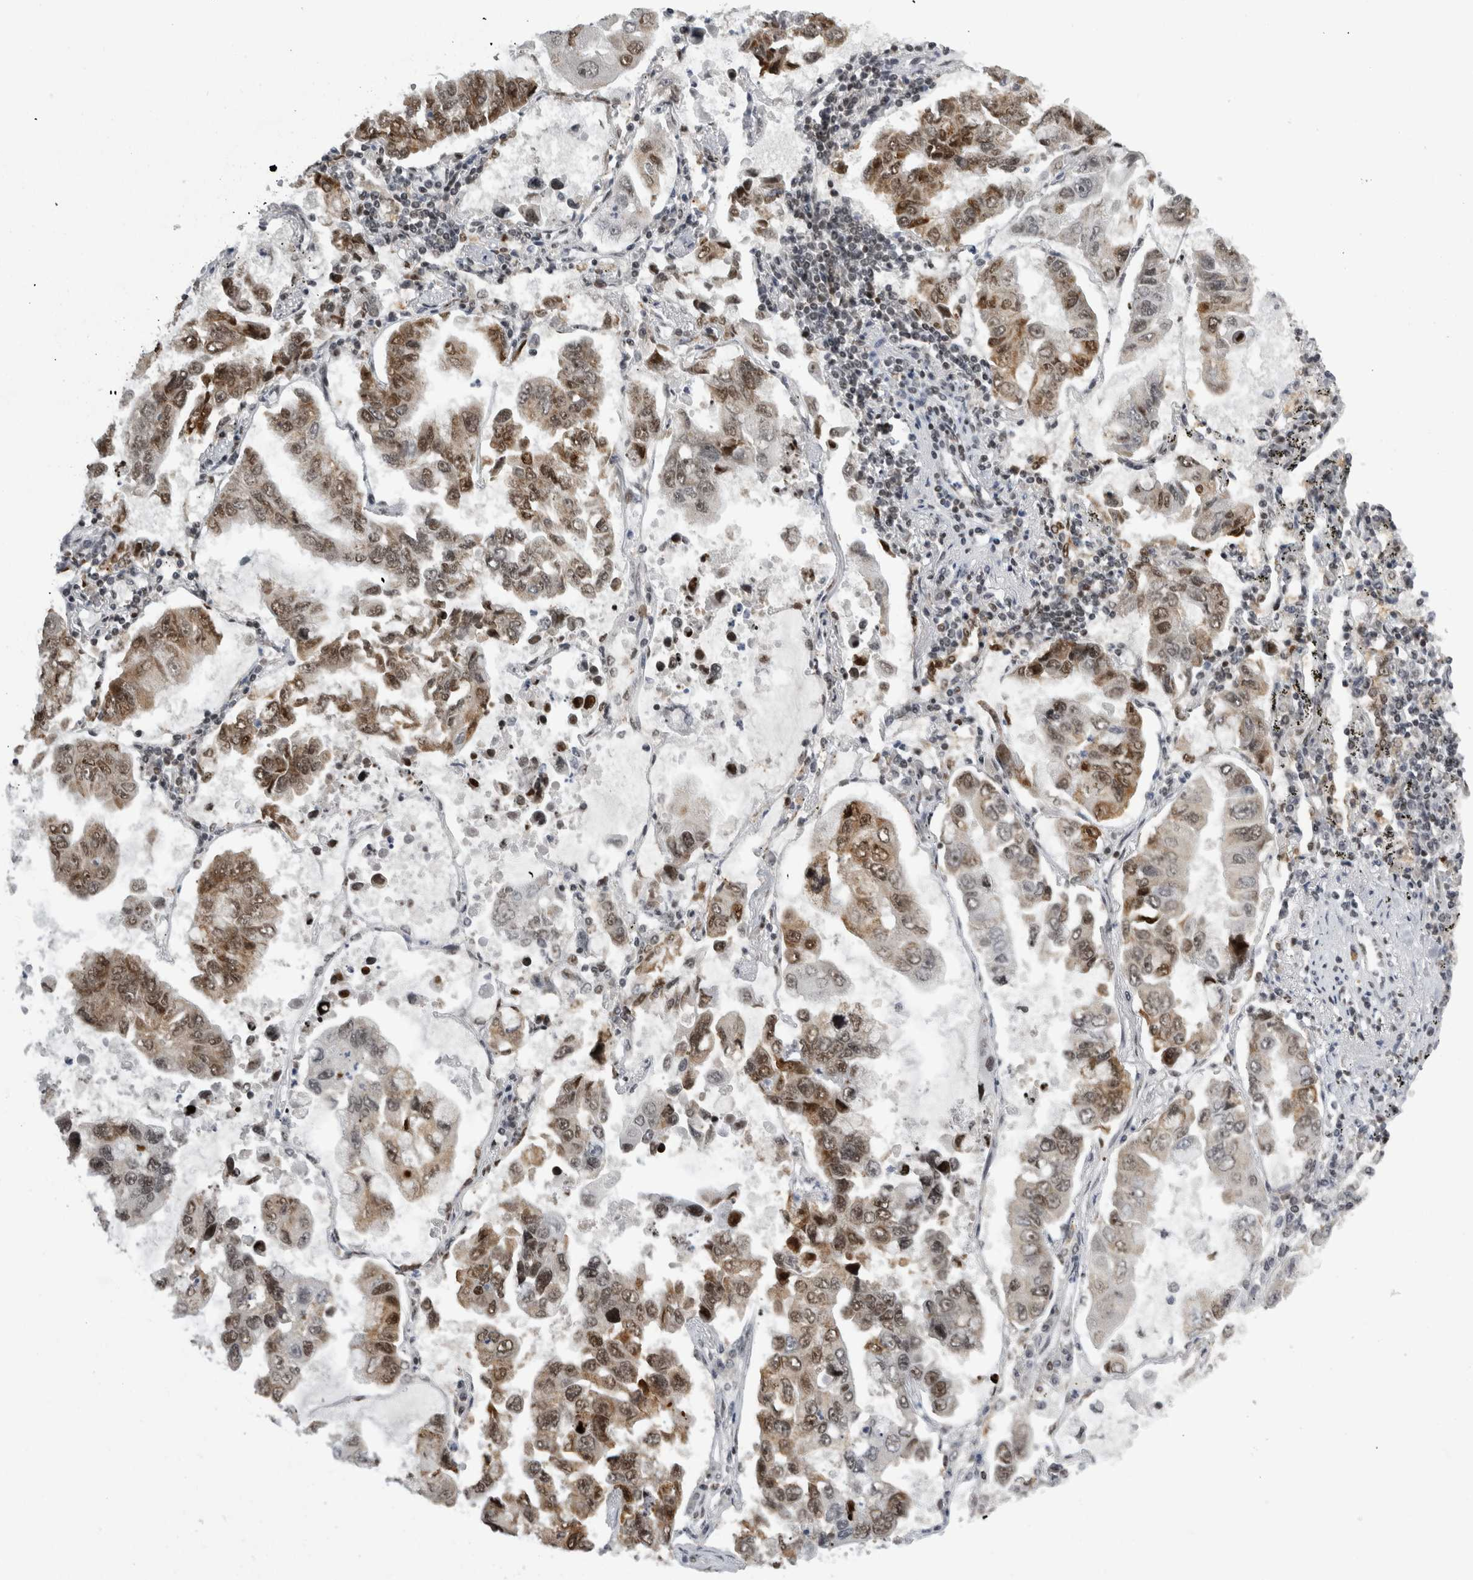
{"staining": {"intensity": "moderate", "quantity": "25%-75%", "location": "cytoplasmic/membranous,nuclear"}, "tissue": "lung cancer", "cell_type": "Tumor cells", "image_type": "cancer", "snomed": [{"axis": "morphology", "description": "Adenocarcinoma, NOS"}, {"axis": "topography", "description": "Lung"}], "caption": "This is an image of IHC staining of lung adenocarcinoma, which shows moderate expression in the cytoplasmic/membranous and nuclear of tumor cells.", "gene": "ZSCAN2", "patient": {"sex": "male", "age": 64}}